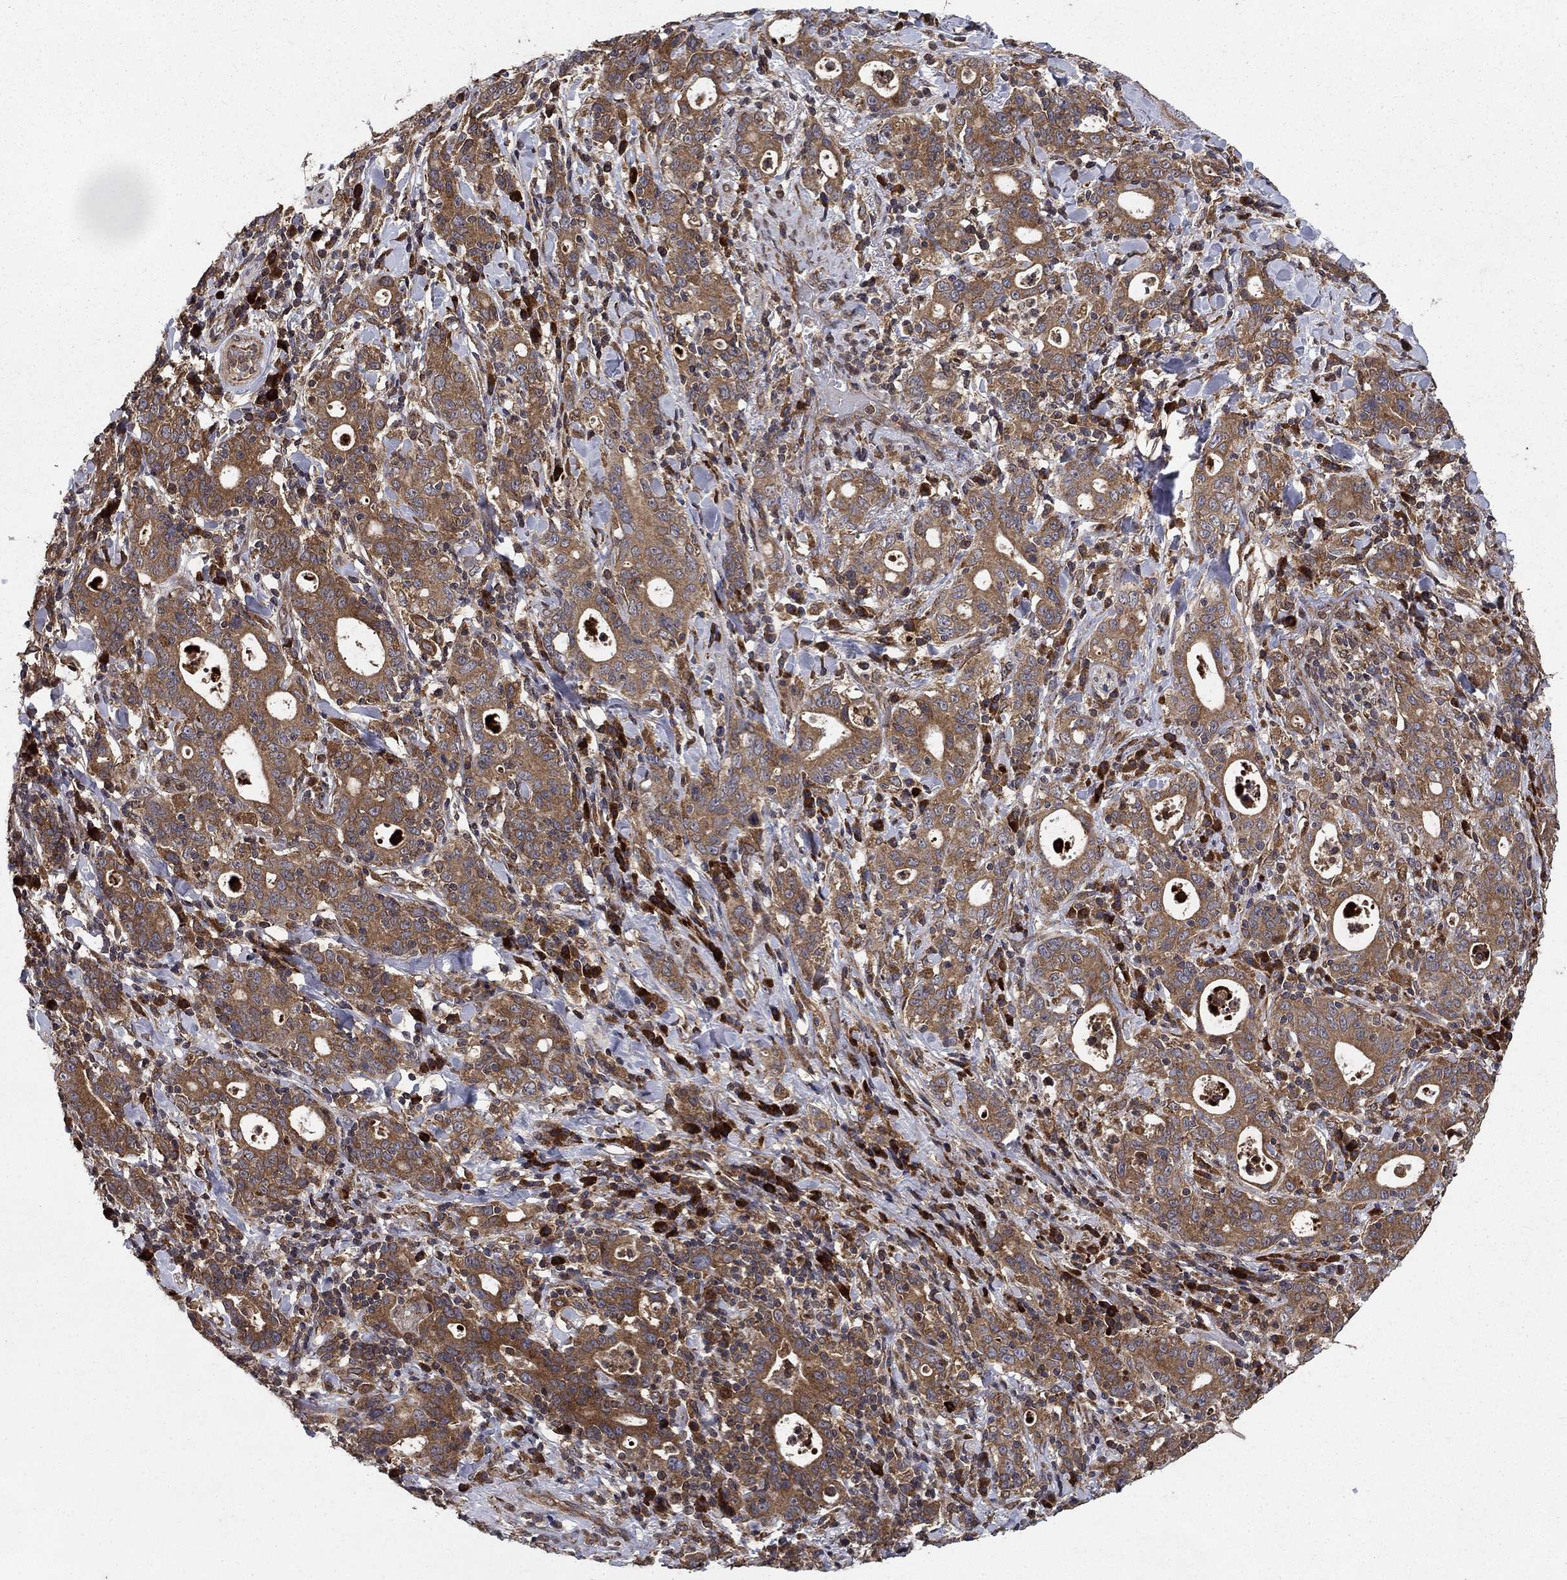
{"staining": {"intensity": "strong", "quantity": "25%-75%", "location": "cytoplasmic/membranous"}, "tissue": "stomach cancer", "cell_type": "Tumor cells", "image_type": "cancer", "snomed": [{"axis": "morphology", "description": "Adenocarcinoma, NOS"}, {"axis": "topography", "description": "Stomach"}], "caption": "Human stomach adenocarcinoma stained for a protein (brown) reveals strong cytoplasmic/membranous positive expression in about 25%-75% of tumor cells.", "gene": "BABAM2", "patient": {"sex": "male", "age": 79}}